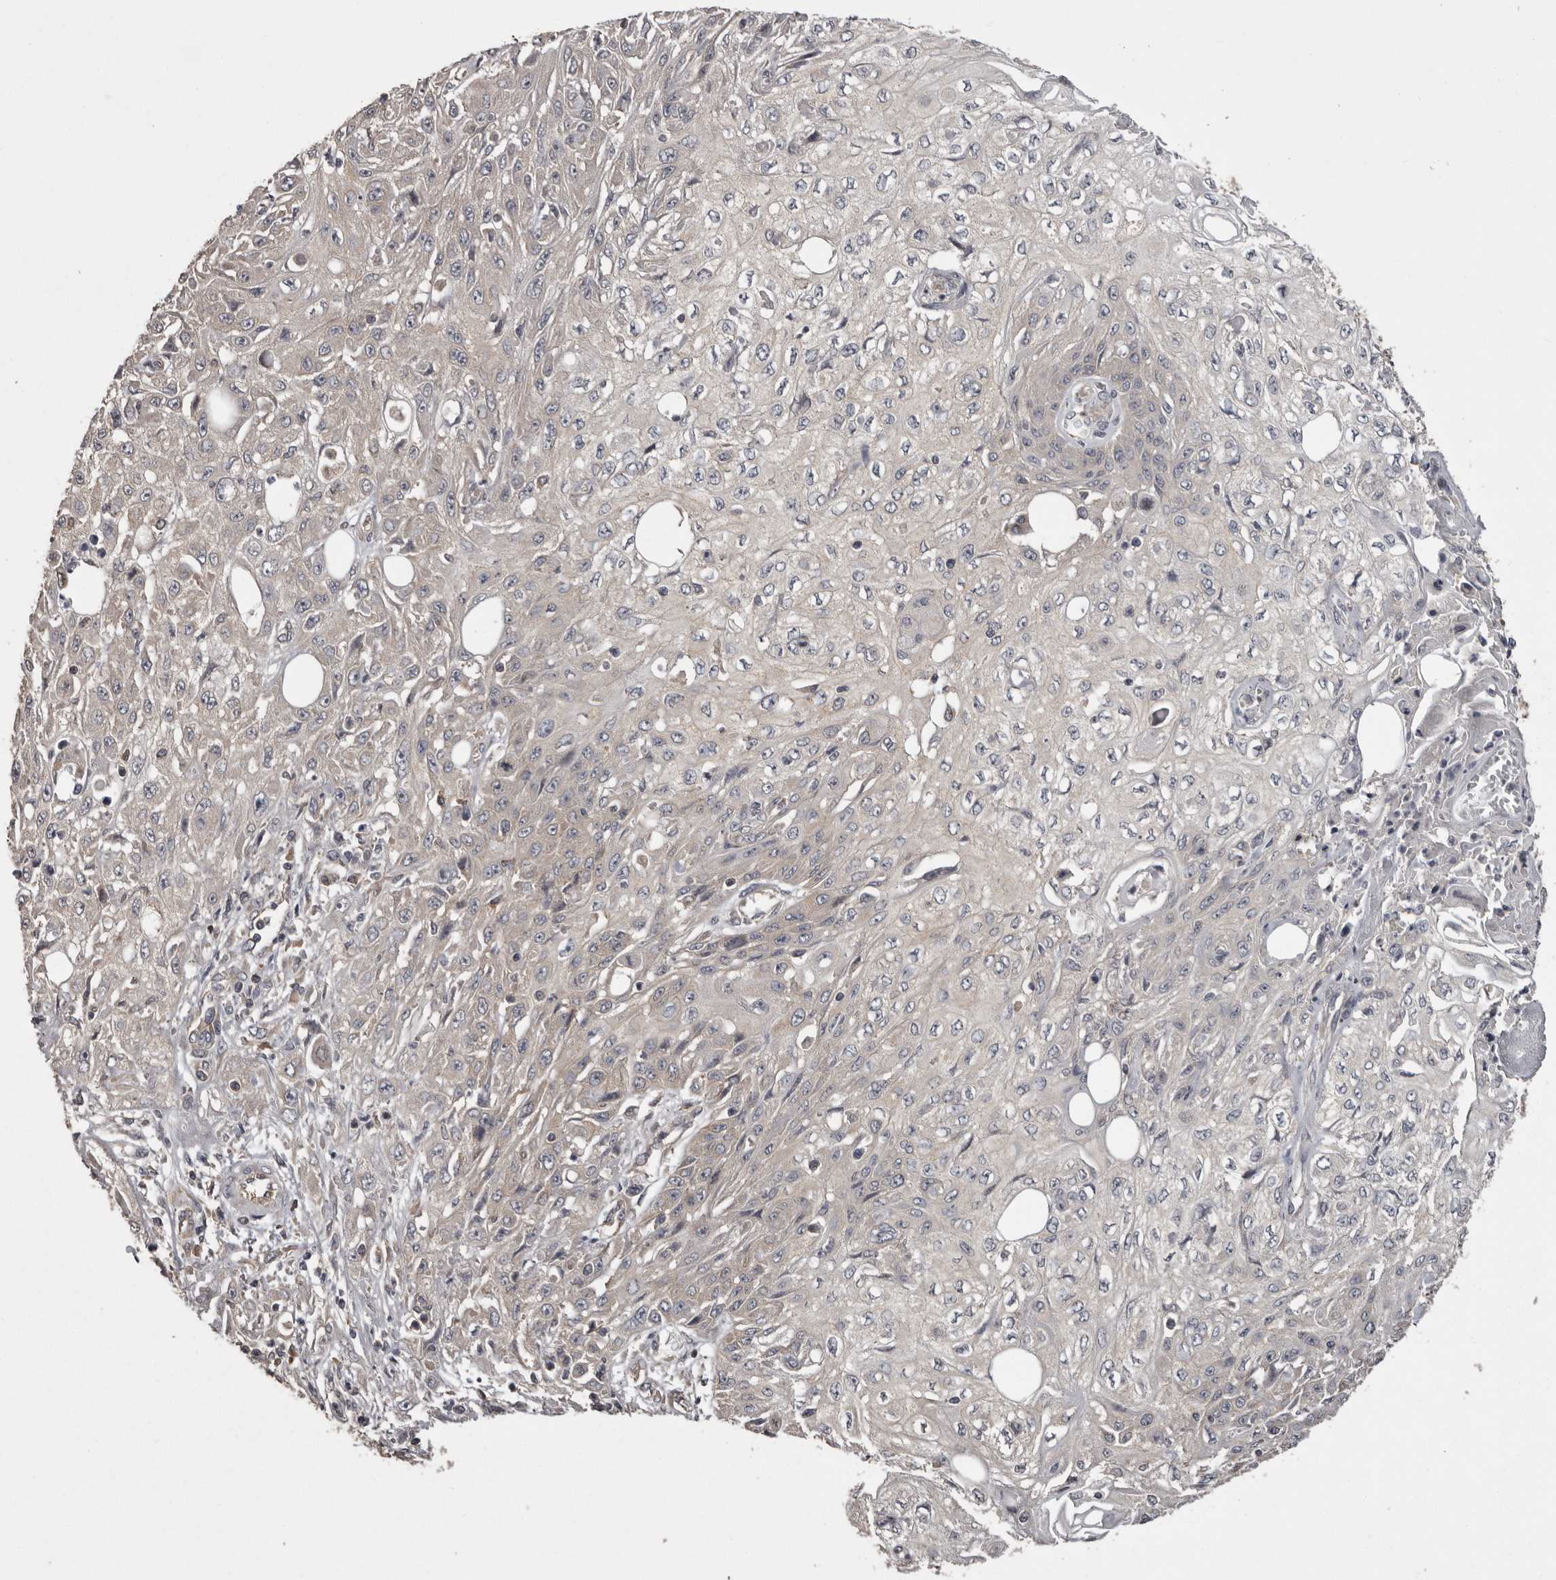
{"staining": {"intensity": "negative", "quantity": "none", "location": "none"}, "tissue": "skin cancer", "cell_type": "Tumor cells", "image_type": "cancer", "snomed": [{"axis": "morphology", "description": "Squamous cell carcinoma, NOS"}, {"axis": "morphology", "description": "Squamous cell carcinoma, metastatic, NOS"}, {"axis": "topography", "description": "Skin"}, {"axis": "topography", "description": "Lymph node"}], "caption": "Immunohistochemistry photomicrograph of neoplastic tissue: human skin cancer (squamous cell carcinoma) stained with DAB (3,3'-diaminobenzidine) demonstrates no significant protein positivity in tumor cells.", "gene": "DARS1", "patient": {"sex": "male", "age": 75}}